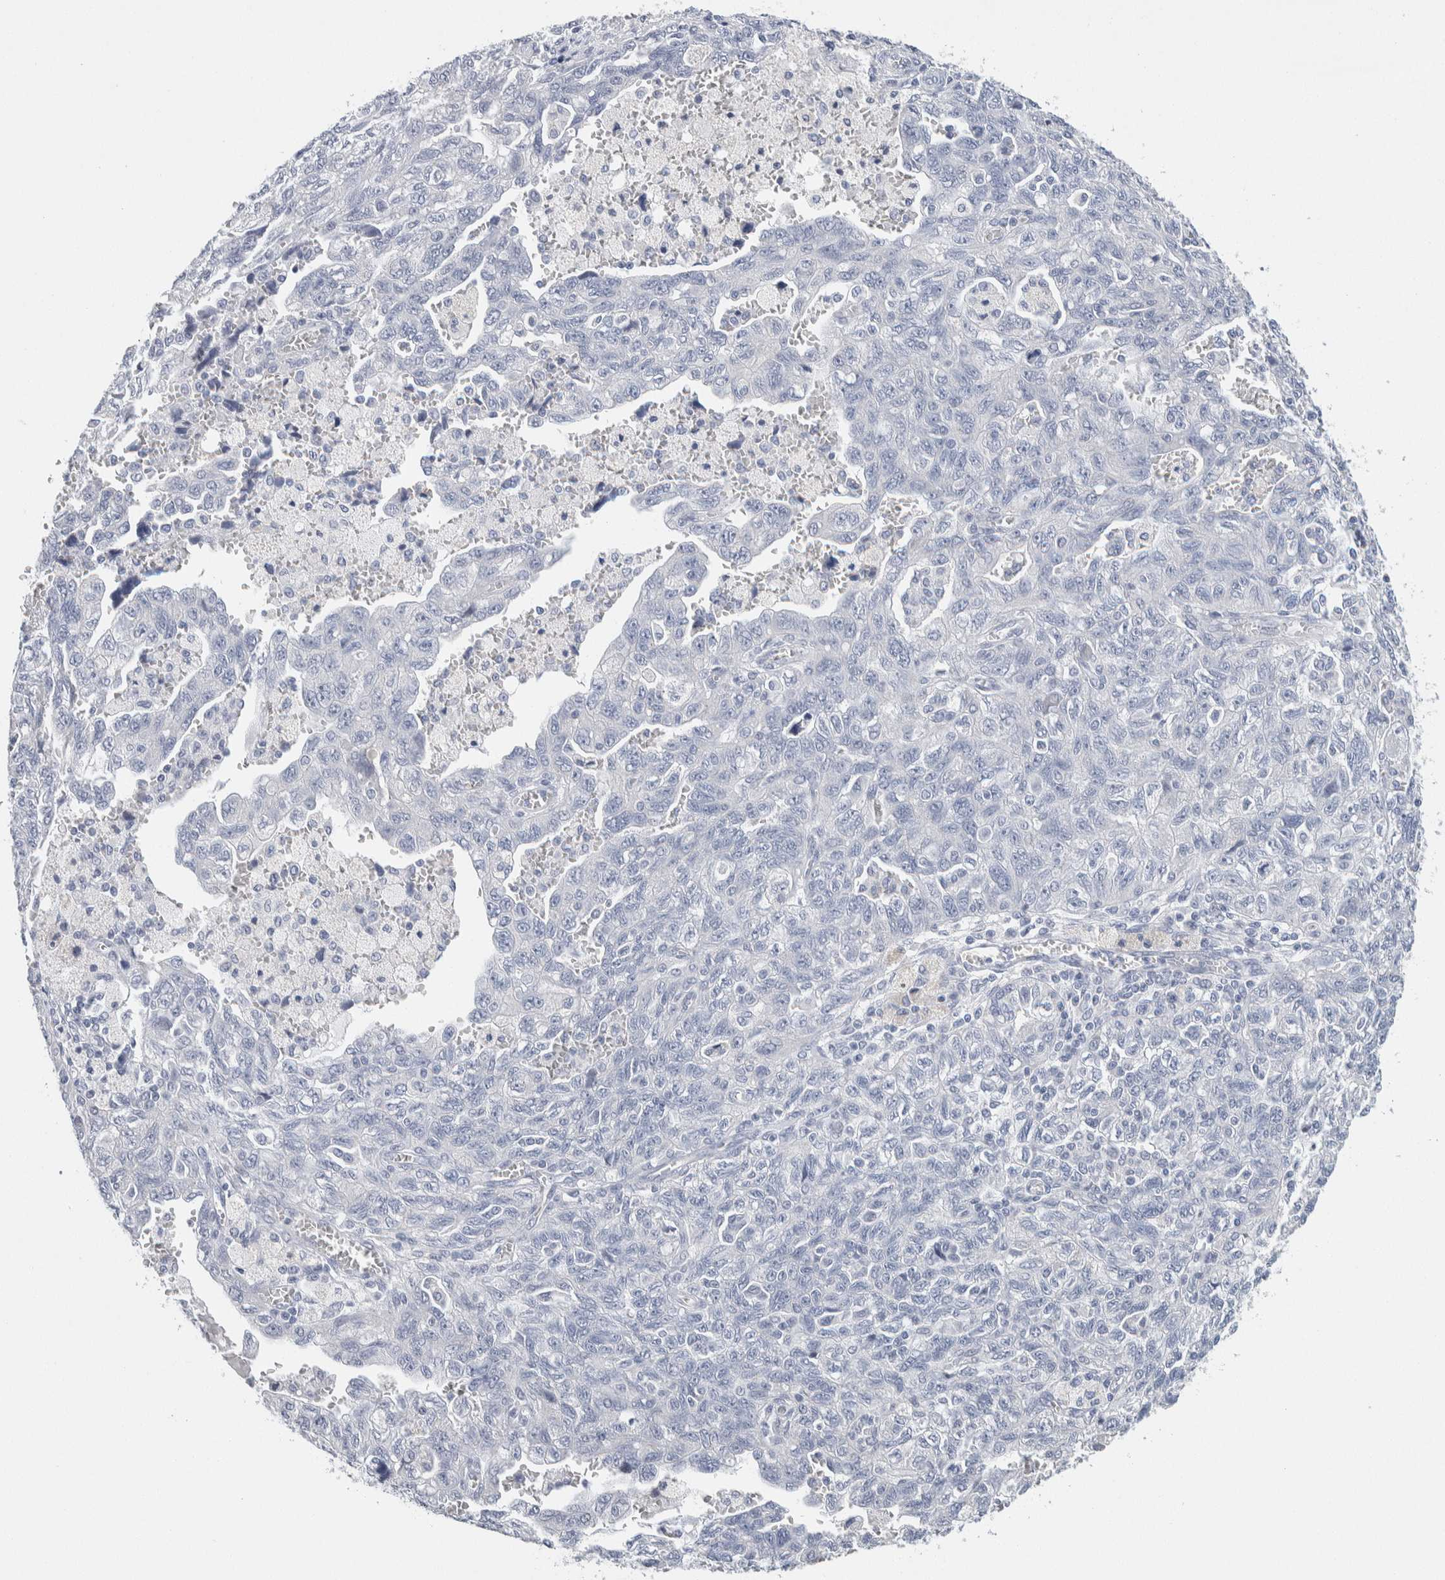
{"staining": {"intensity": "negative", "quantity": "none", "location": "none"}, "tissue": "ovarian cancer", "cell_type": "Tumor cells", "image_type": "cancer", "snomed": [{"axis": "morphology", "description": "Carcinoma, NOS"}, {"axis": "morphology", "description": "Cystadenocarcinoma, serous, NOS"}, {"axis": "topography", "description": "Ovary"}], "caption": "High magnification brightfield microscopy of ovarian cancer (carcinoma) stained with DAB (3,3'-diaminobenzidine) (brown) and counterstained with hematoxylin (blue): tumor cells show no significant positivity.", "gene": "SCN2A", "patient": {"sex": "female", "age": 69}}